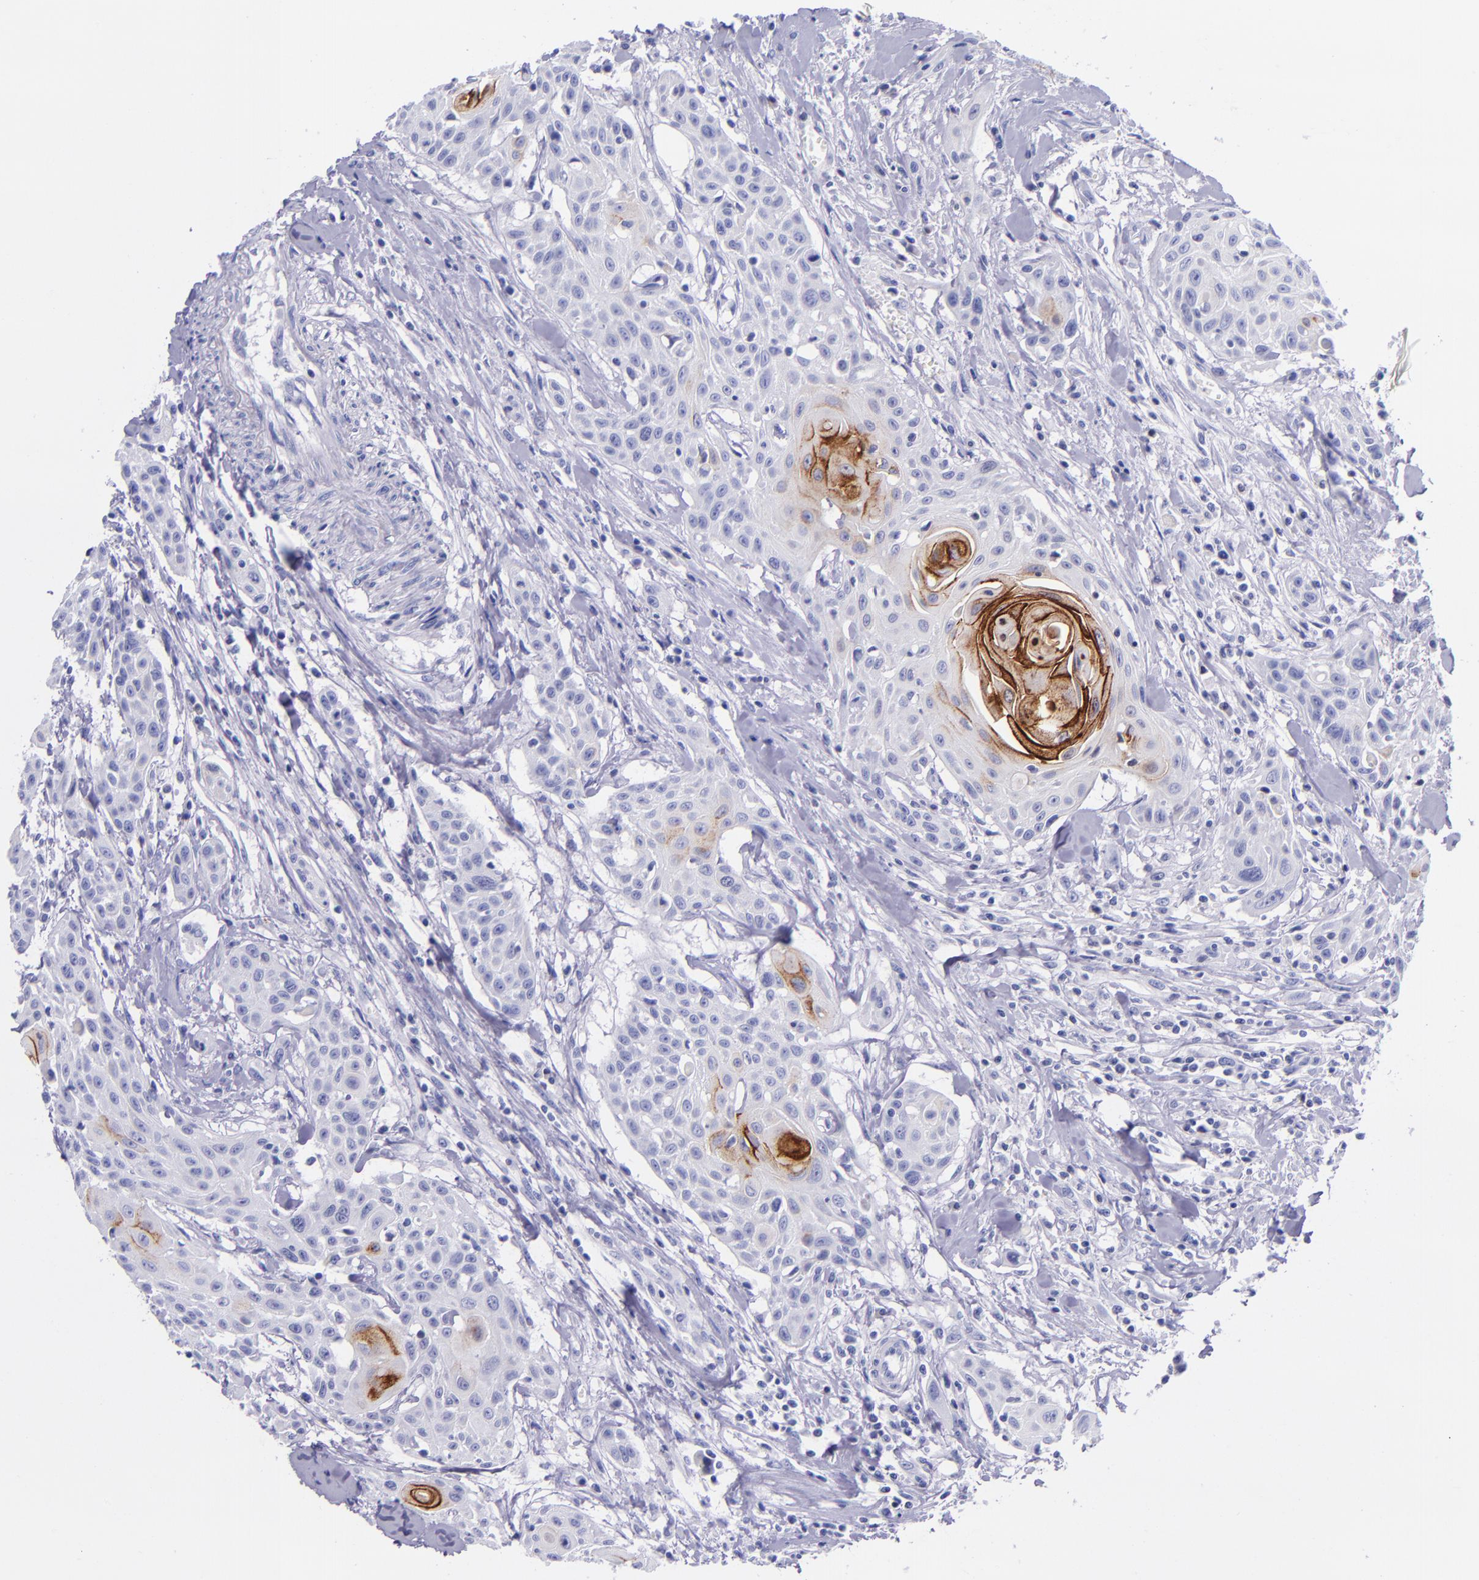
{"staining": {"intensity": "weak", "quantity": "<25%", "location": "cytoplasmic/membranous"}, "tissue": "head and neck cancer", "cell_type": "Tumor cells", "image_type": "cancer", "snomed": [{"axis": "morphology", "description": "Squamous cell carcinoma, NOS"}, {"axis": "morphology", "description": "Squamous cell carcinoma, metastatic, NOS"}, {"axis": "topography", "description": "Lymph node"}, {"axis": "topography", "description": "Salivary gland"}, {"axis": "topography", "description": "Head-Neck"}], "caption": "Histopathology image shows no significant protein staining in tumor cells of head and neck cancer (squamous cell carcinoma).", "gene": "SLPI", "patient": {"sex": "female", "age": 74}}